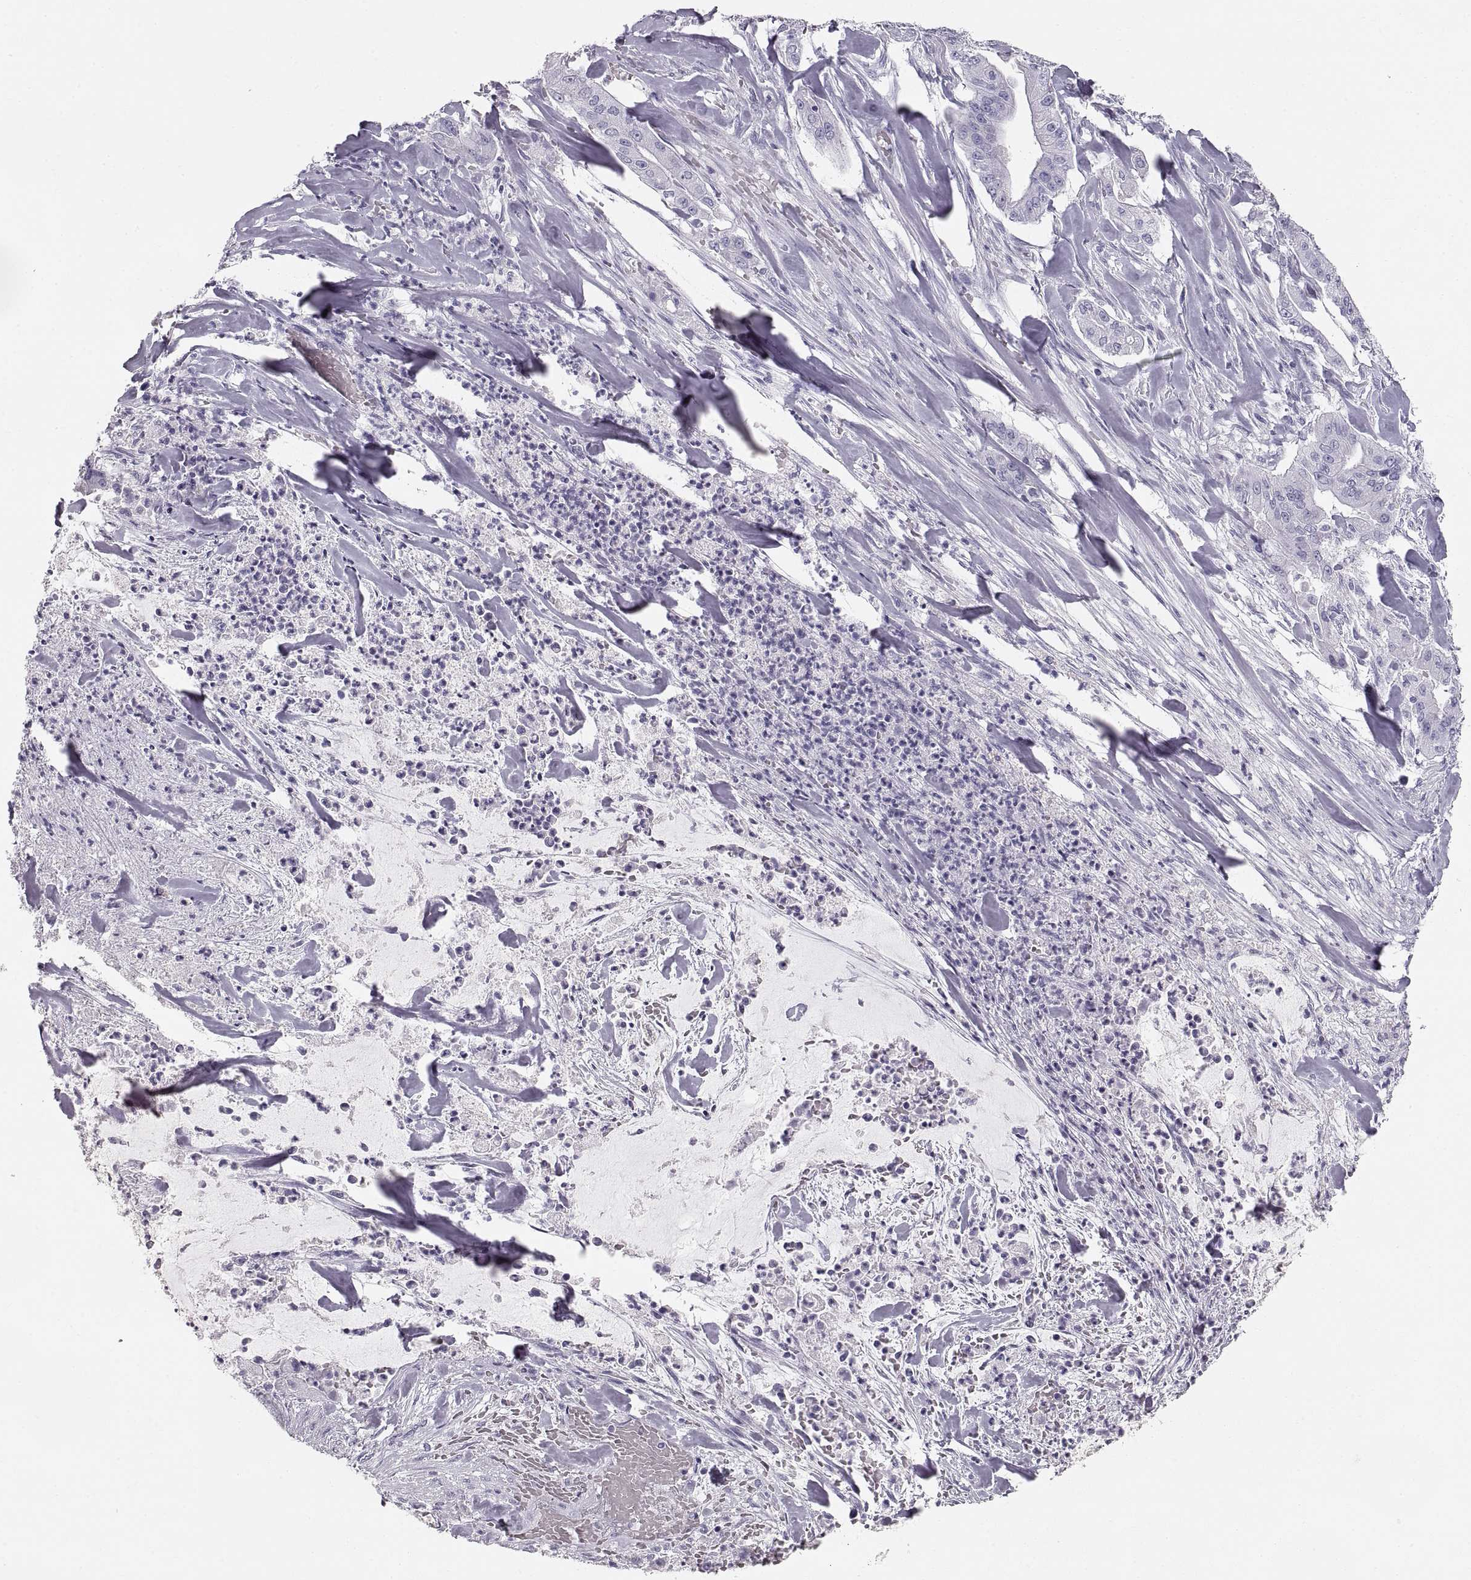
{"staining": {"intensity": "negative", "quantity": "none", "location": "none"}, "tissue": "pancreatic cancer", "cell_type": "Tumor cells", "image_type": "cancer", "snomed": [{"axis": "morphology", "description": "Normal tissue, NOS"}, {"axis": "morphology", "description": "Inflammation, NOS"}, {"axis": "morphology", "description": "Adenocarcinoma, NOS"}, {"axis": "topography", "description": "Pancreas"}], "caption": "This is a micrograph of immunohistochemistry (IHC) staining of pancreatic cancer, which shows no expression in tumor cells. (DAB immunohistochemistry with hematoxylin counter stain).", "gene": "CRYAA", "patient": {"sex": "male", "age": 57}}